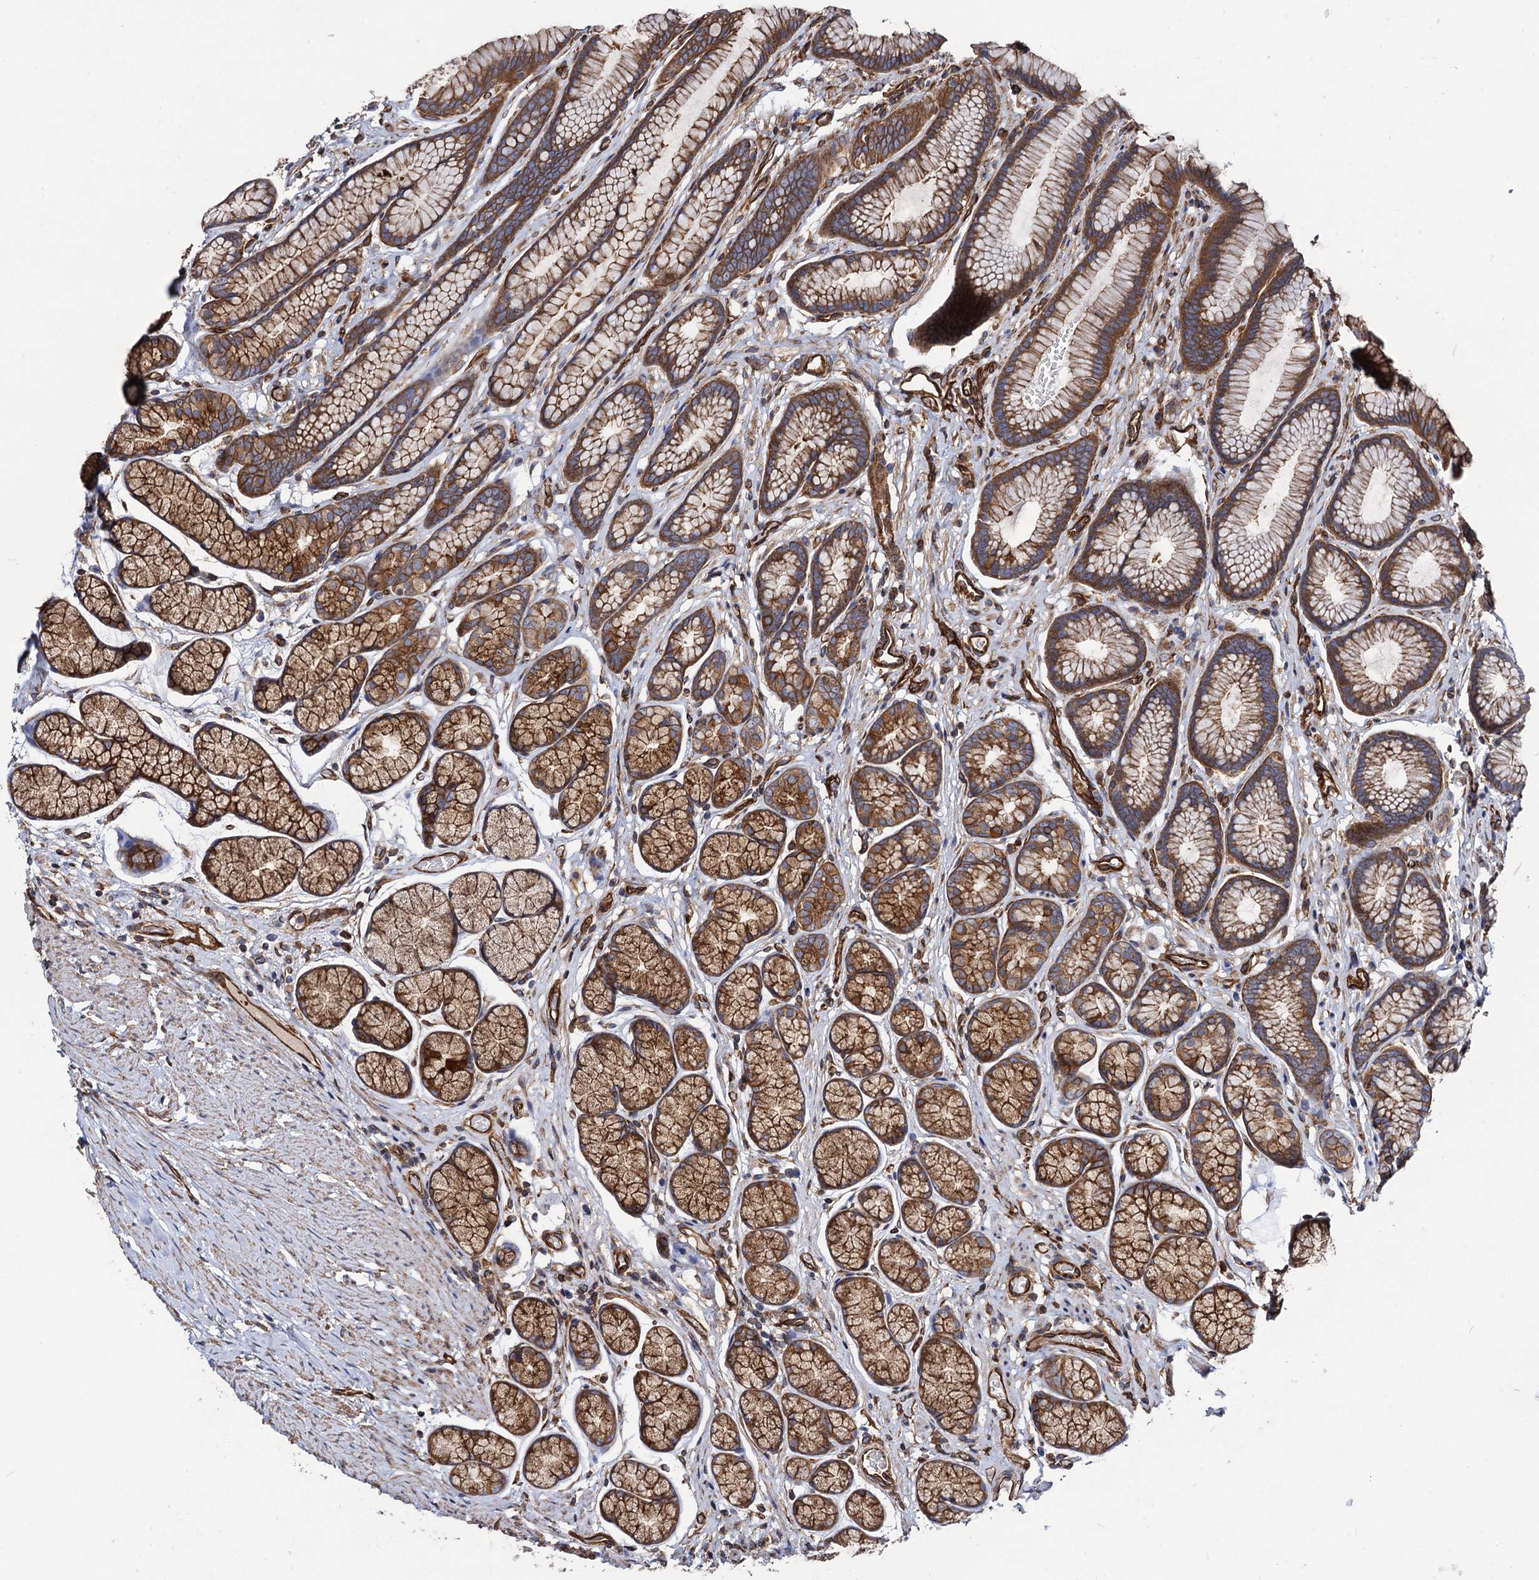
{"staining": {"intensity": "moderate", "quantity": ">75%", "location": "cytoplasmic/membranous"}, "tissue": "stomach", "cell_type": "Glandular cells", "image_type": "normal", "snomed": [{"axis": "morphology", "description": "Normal tissue, NOS"}, {"axis": "topography", "description": "Stomach"}], "caption": "Moderate cytoplasmic/membranous staining is identified in approximately >75% of glandular cells in benign stomach.", "gene": "CIP2A", "patient": {"sex": "male", "age": 42}}